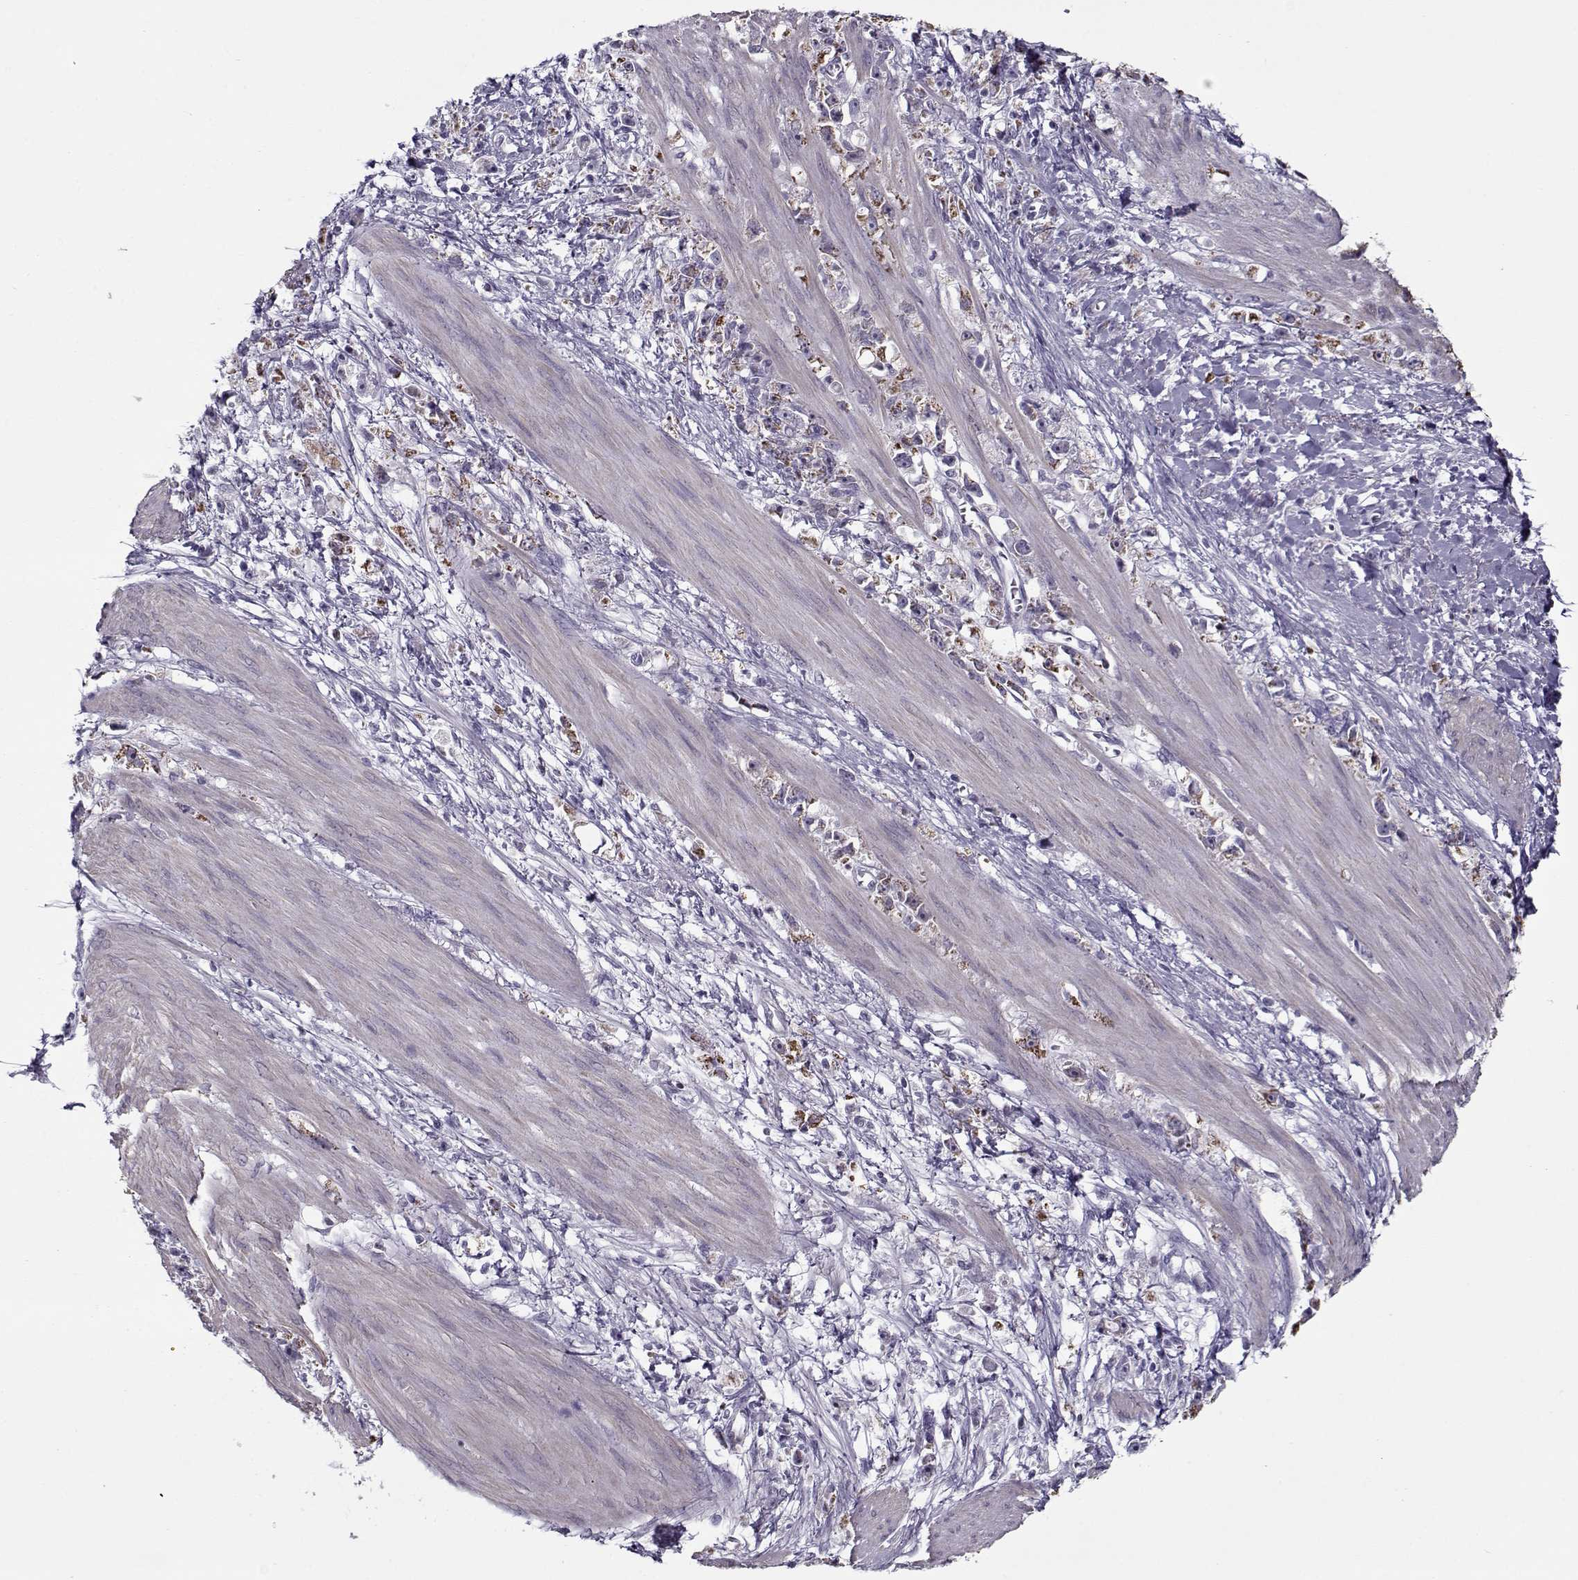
{"staining": {"intensity": "negative", "quantity": "none", "location": "none"}, "tissue": "stomach cancer", "cell_type": "Tumor cells", "image_type": "cancer", "snomed": [{"axis": "morphology", "description": "Adenocarcinoma, NOS"}, {"axis": "topography", "description": "Stomach"}], "caption": "Photomicrograph shows no protein staining in tumor cells of stomach adenocarcinoma tissue. (DAB (3,3'-diaminobenzidine) IHC with hematoxylin counter stain).", "gene": "CIBAR1", "patient": {"sex": "female", "age": 59}}